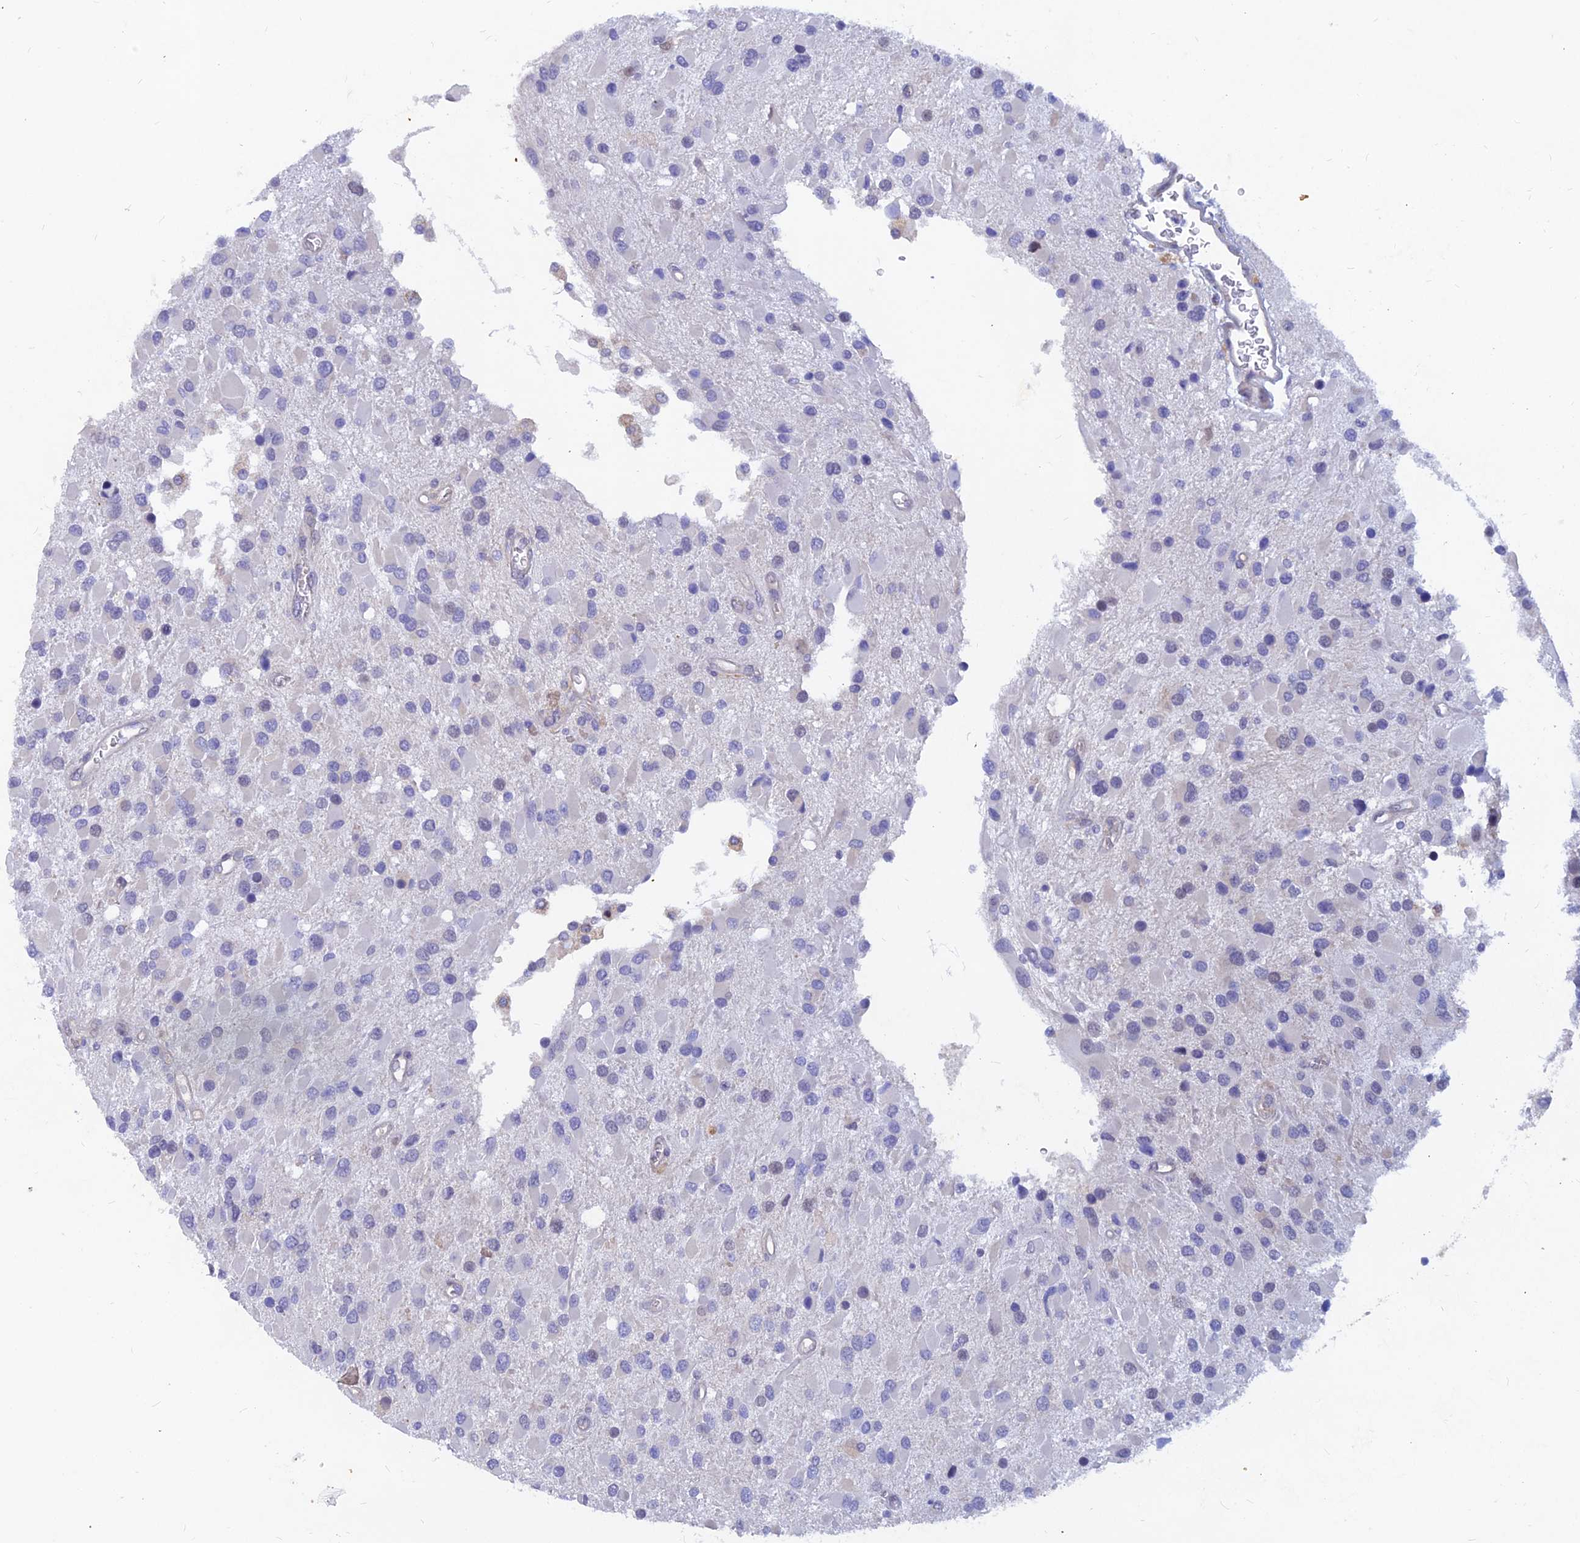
{"staining": {"intensity": "negative", "quantity": "none", "location": "none"}, "tissue": "glioma", "cell_type": "Tumor cells", "image_type": "cancer", "snomed": [{"axis": "morphology", "description": "Glioma, malignant, High grade"}, {"axis": "topography", "description": "Brain"}], "caption": "IHC of glioma displays no staining in tumor cells.", "gene": "DNAJC16", "patient": {"sex": "male", "age": 53}}